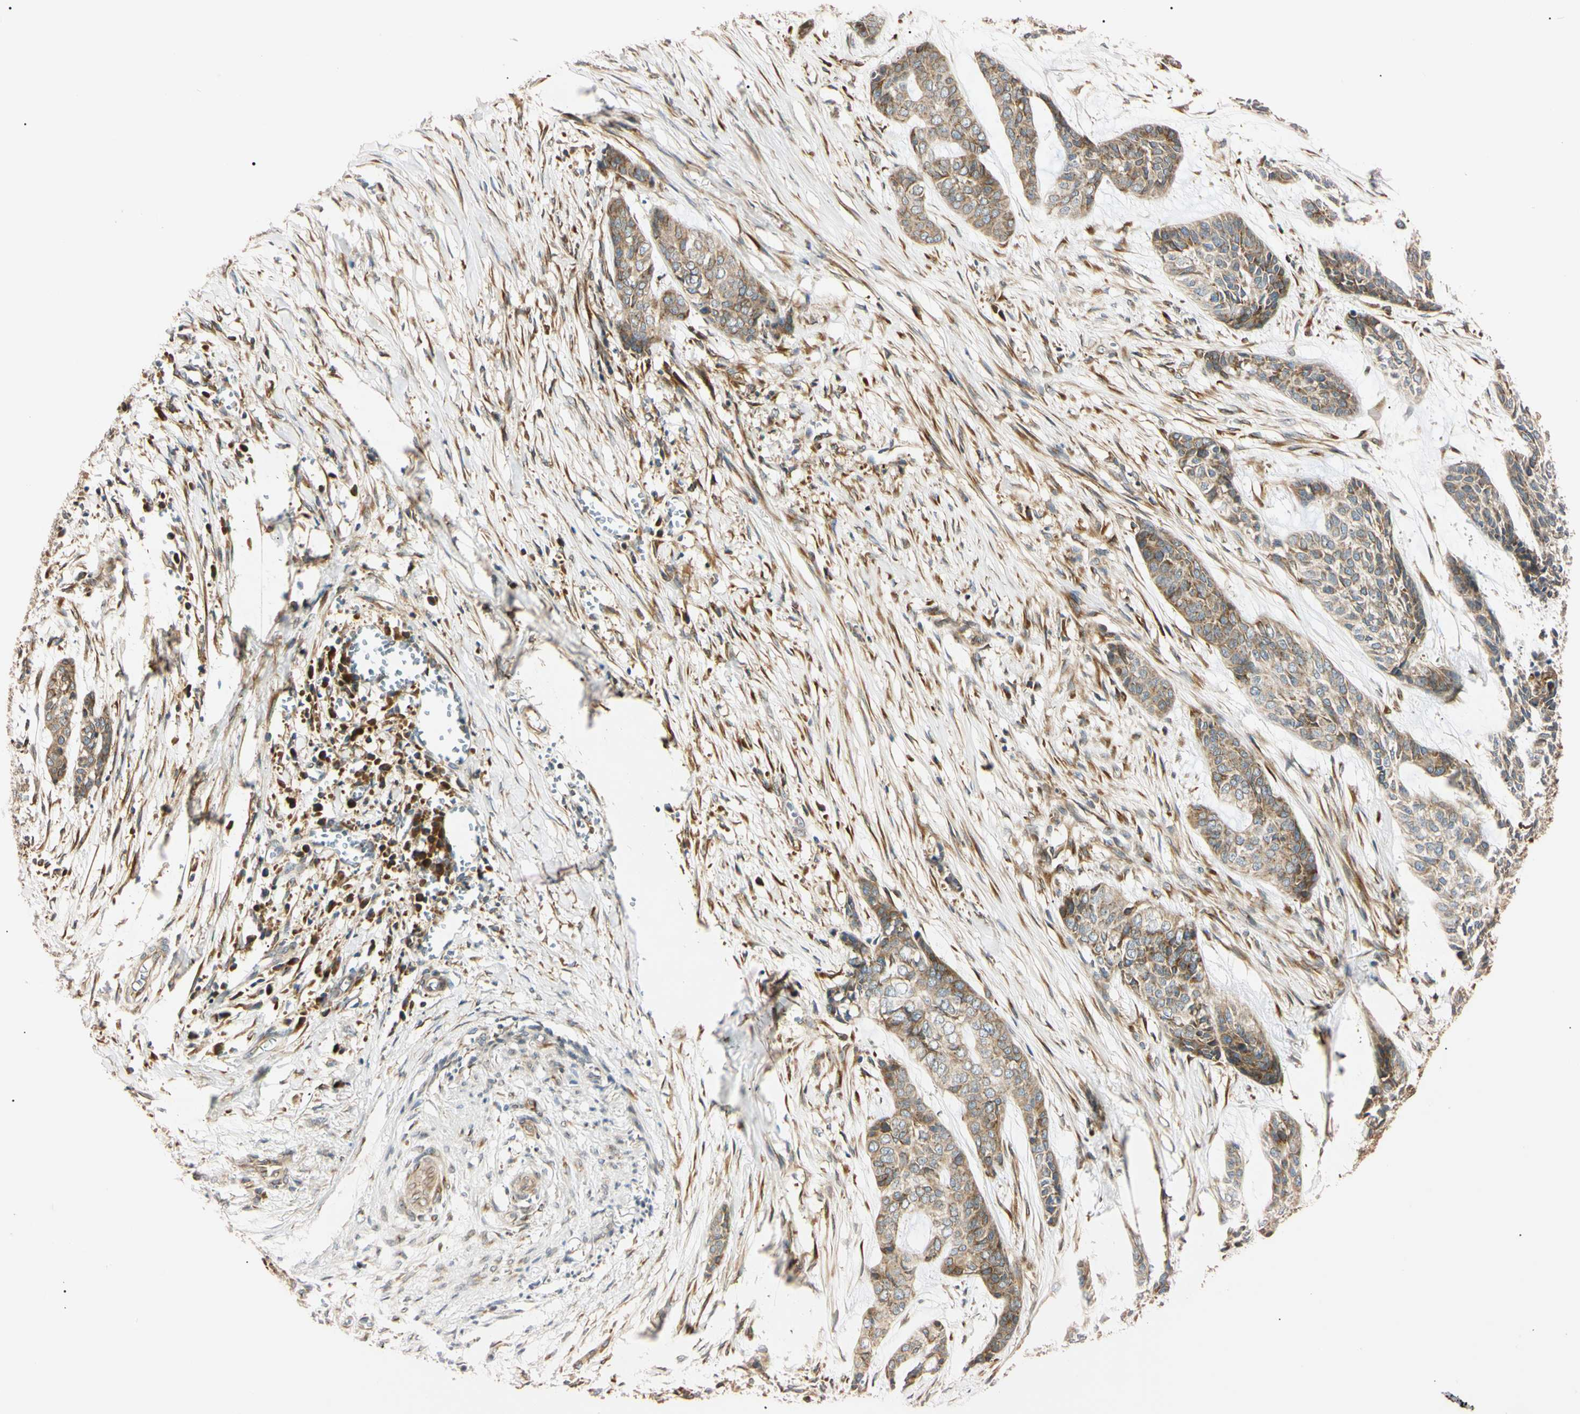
{"staining": {"intensity": "weak", "quantity": ">75%", "location": "cytoplasmic/membranous"}, "tissue": "skin cancer", "cell_type": "Tumor cells", "image_type": "cancer", "snomed": [{"axis": "morphology", "description": "Basal cell carcinoma"}, {"axis": "topography", "description": "Skin"}], "caption": "IHC photomicrograph of human skin basal cell carcinoma stained for a protein (brown), which displays low levels of weak cytoplasmic/membranous positivity in approximately >75% of tumor cells.", "gene": "IER3IP1", "patient": {"sex": "female", "age": 64}}